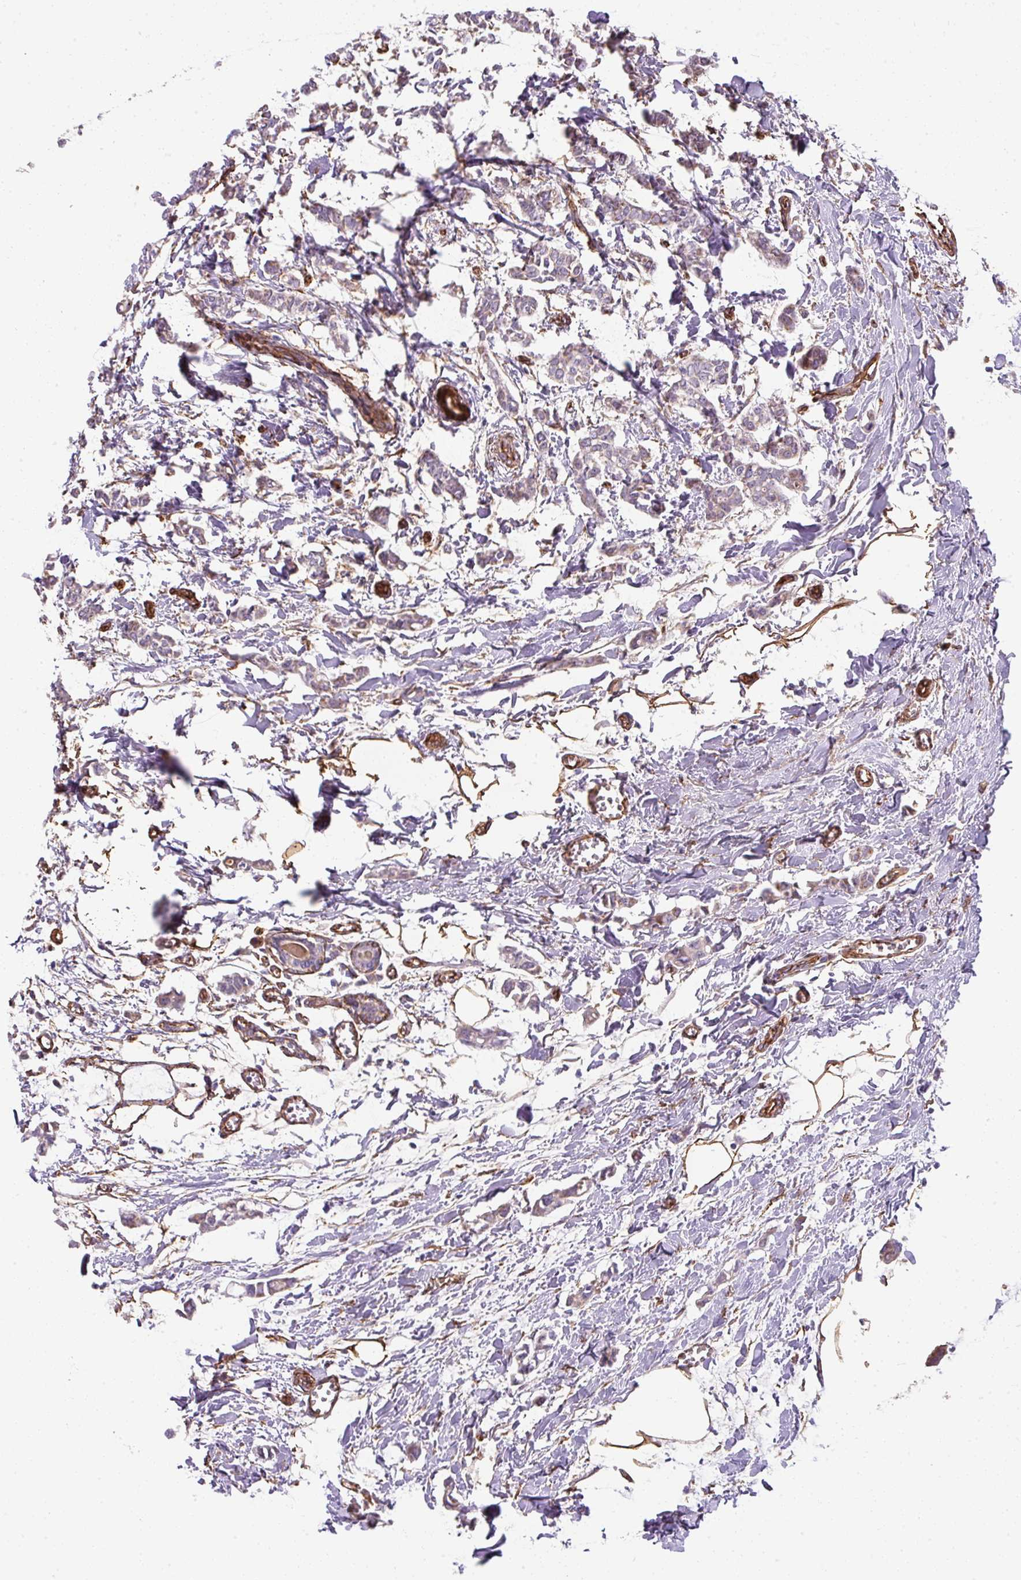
{"staining": {"intensity": "negative", "quantity": "none", "location": "none"}, "tissue": "breast cancer", "cell_type": "Tumor cells", "image_type": "cancer", "snomed": [{"axis": "morphology", "description": "Duct carcinoma"}, {"axis": "topography", "description": "Breast"}], "caption": "Immunohistochemical staining of breast cancer shows no significant positivity in tumor cells. (IHC, brightfield microscopy, high magnification).", "gene": "ANKUB1", "patient": {"sex": "female", "age": 41}}